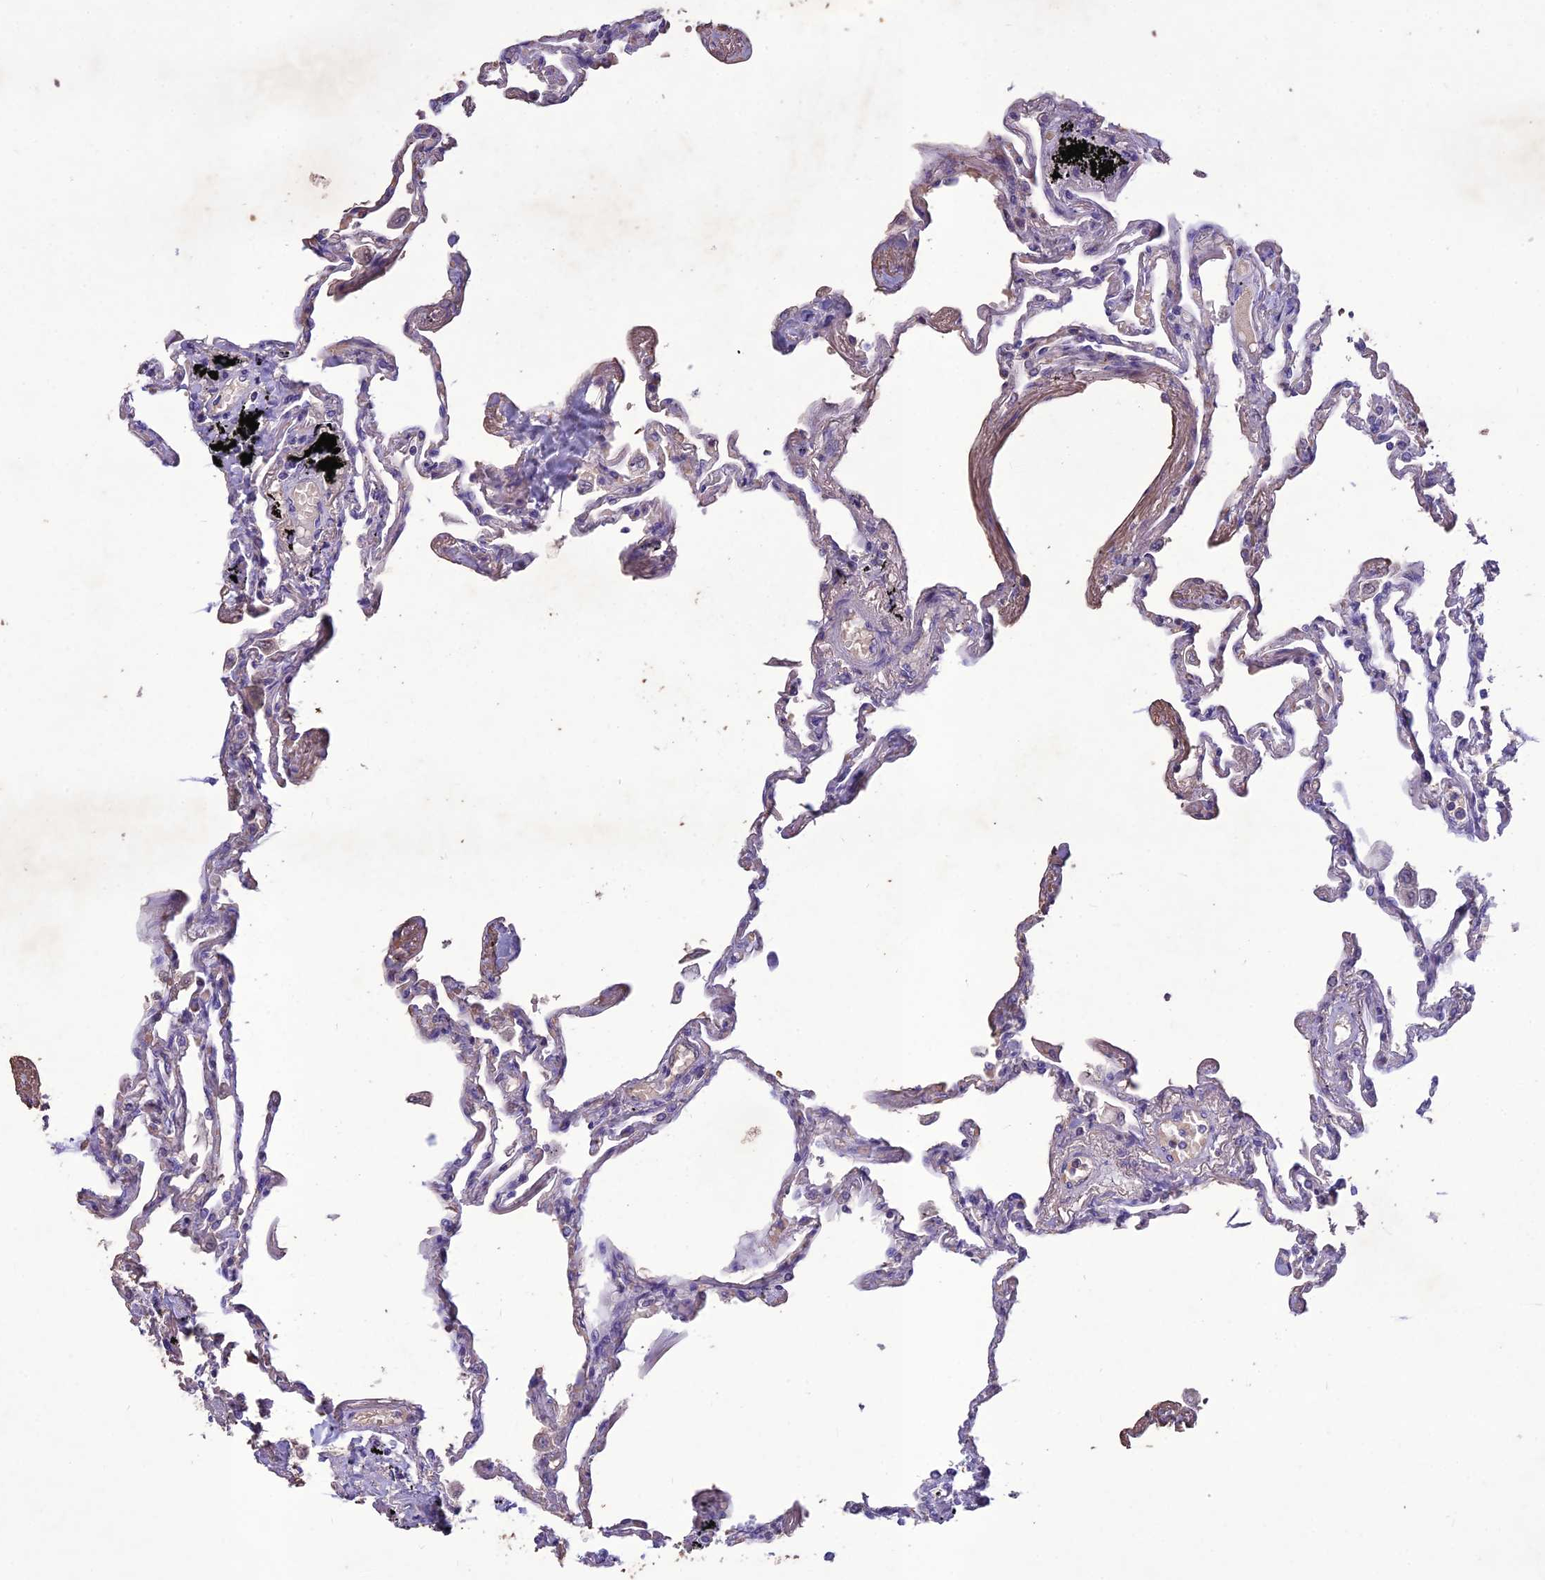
{"staining": {"intensity": "weak", "quantity": "<25%", "location": "cytoplasmic/membranous"}, "tissue": "lung", "cell_type": "Alveolar cells", "image_type": "normal", "snomed": [{"axis": "morphology", "description": "Normal tissue, NOS"}, {"axis": "topography", "description": "Lung"}], "caption": "Alveolar cells show no significant expression in benign lung. (Brightfield microscopy of DAB IHC at high magnification).", "gene": "IFT172", "patient": {"sex": "female", "age": 67}}